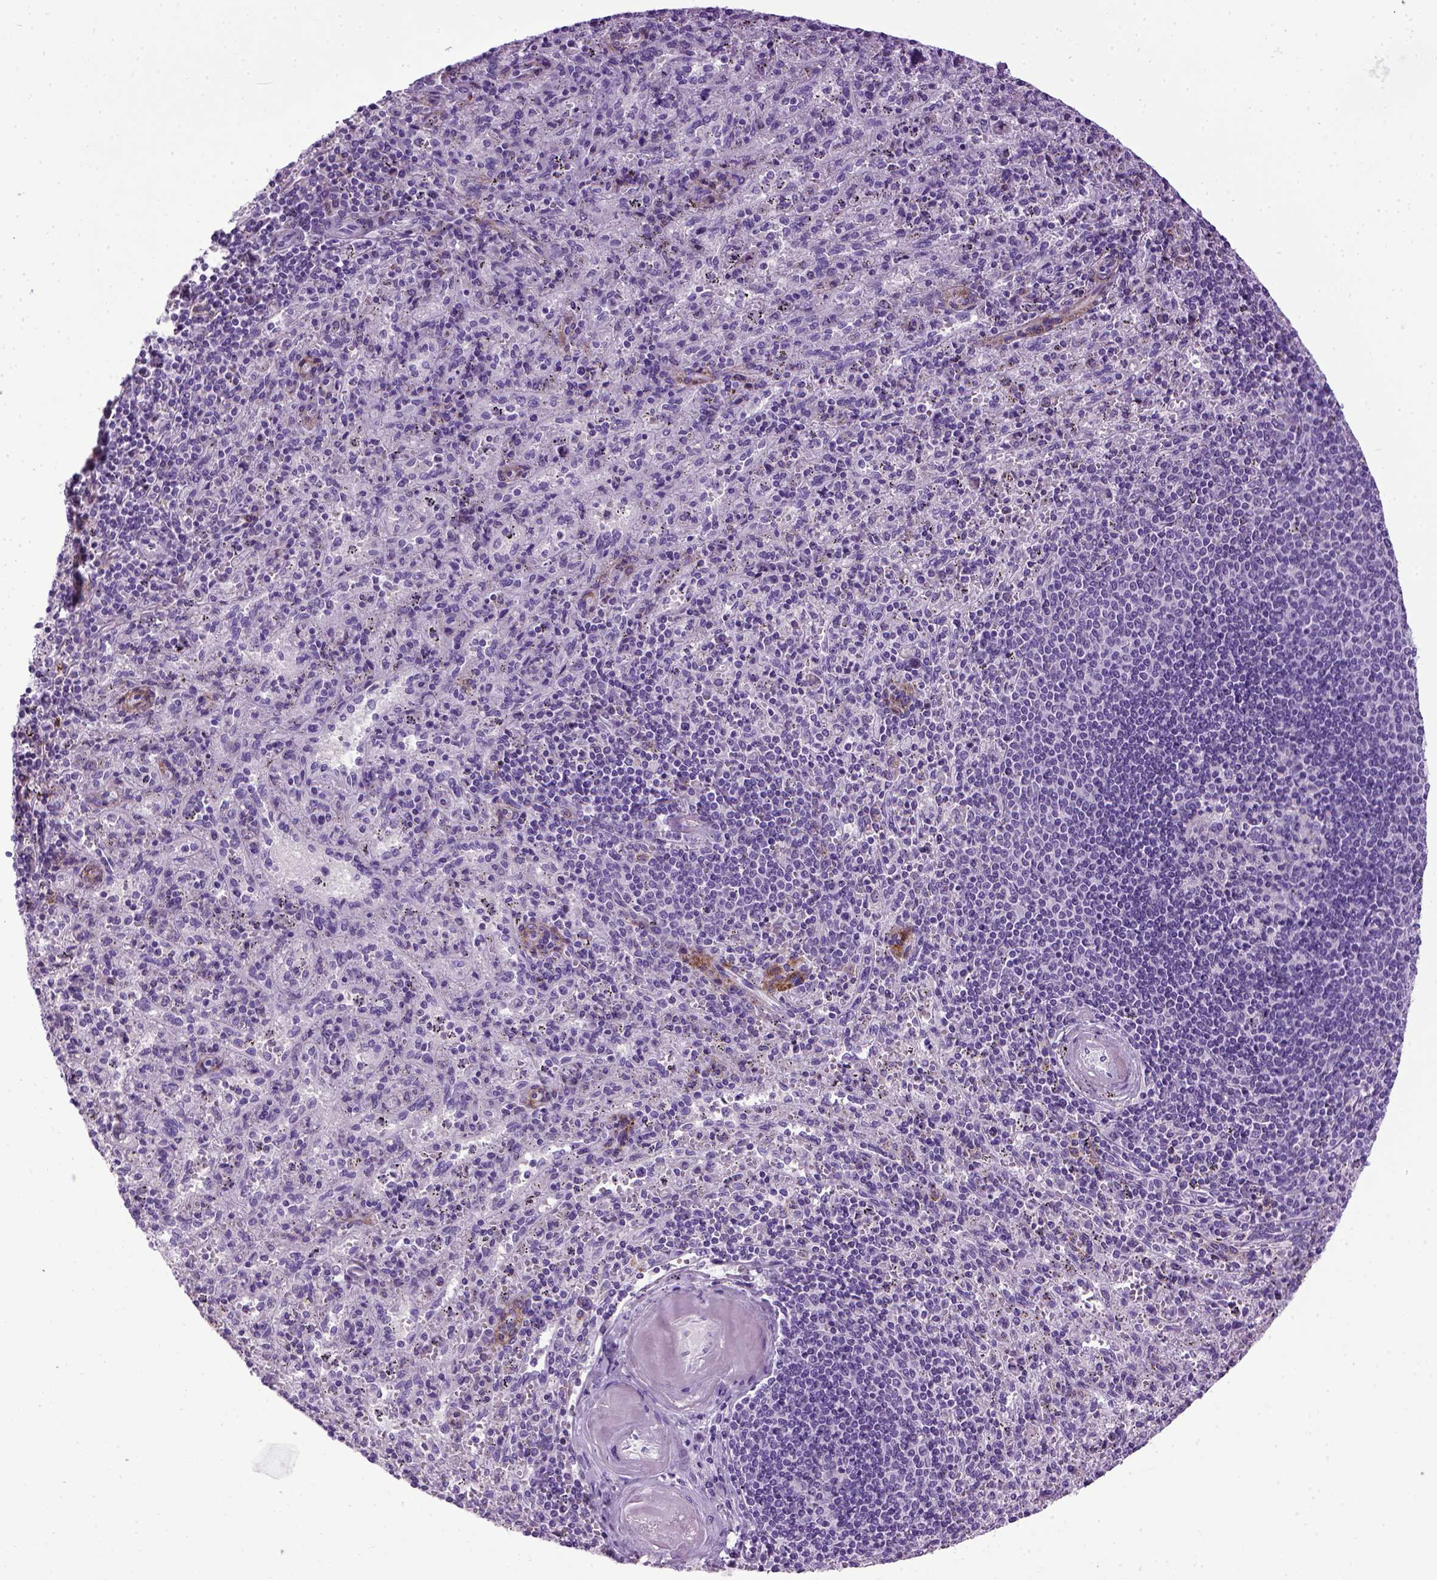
{"staining": {"intensity": "negative", "quantity": "none", "location": "none"}, "tissue": "spleen", "cell_type": "Cells in red pulp", "image_type": "normal", "snomed": [{"axis": "morphology", "description": "Normal tissue, NOS"}, {"axis": "topography", "description": "Spleen"}], "caption": "A histopathology image of human spleen is negative for staining in cells in red pulp. (DAB (3,3'-diaminobenzidine) immunohistochemistry, high magnification).", "gene": "CDH1", "patient": {"sex": "male", "age": 57}}